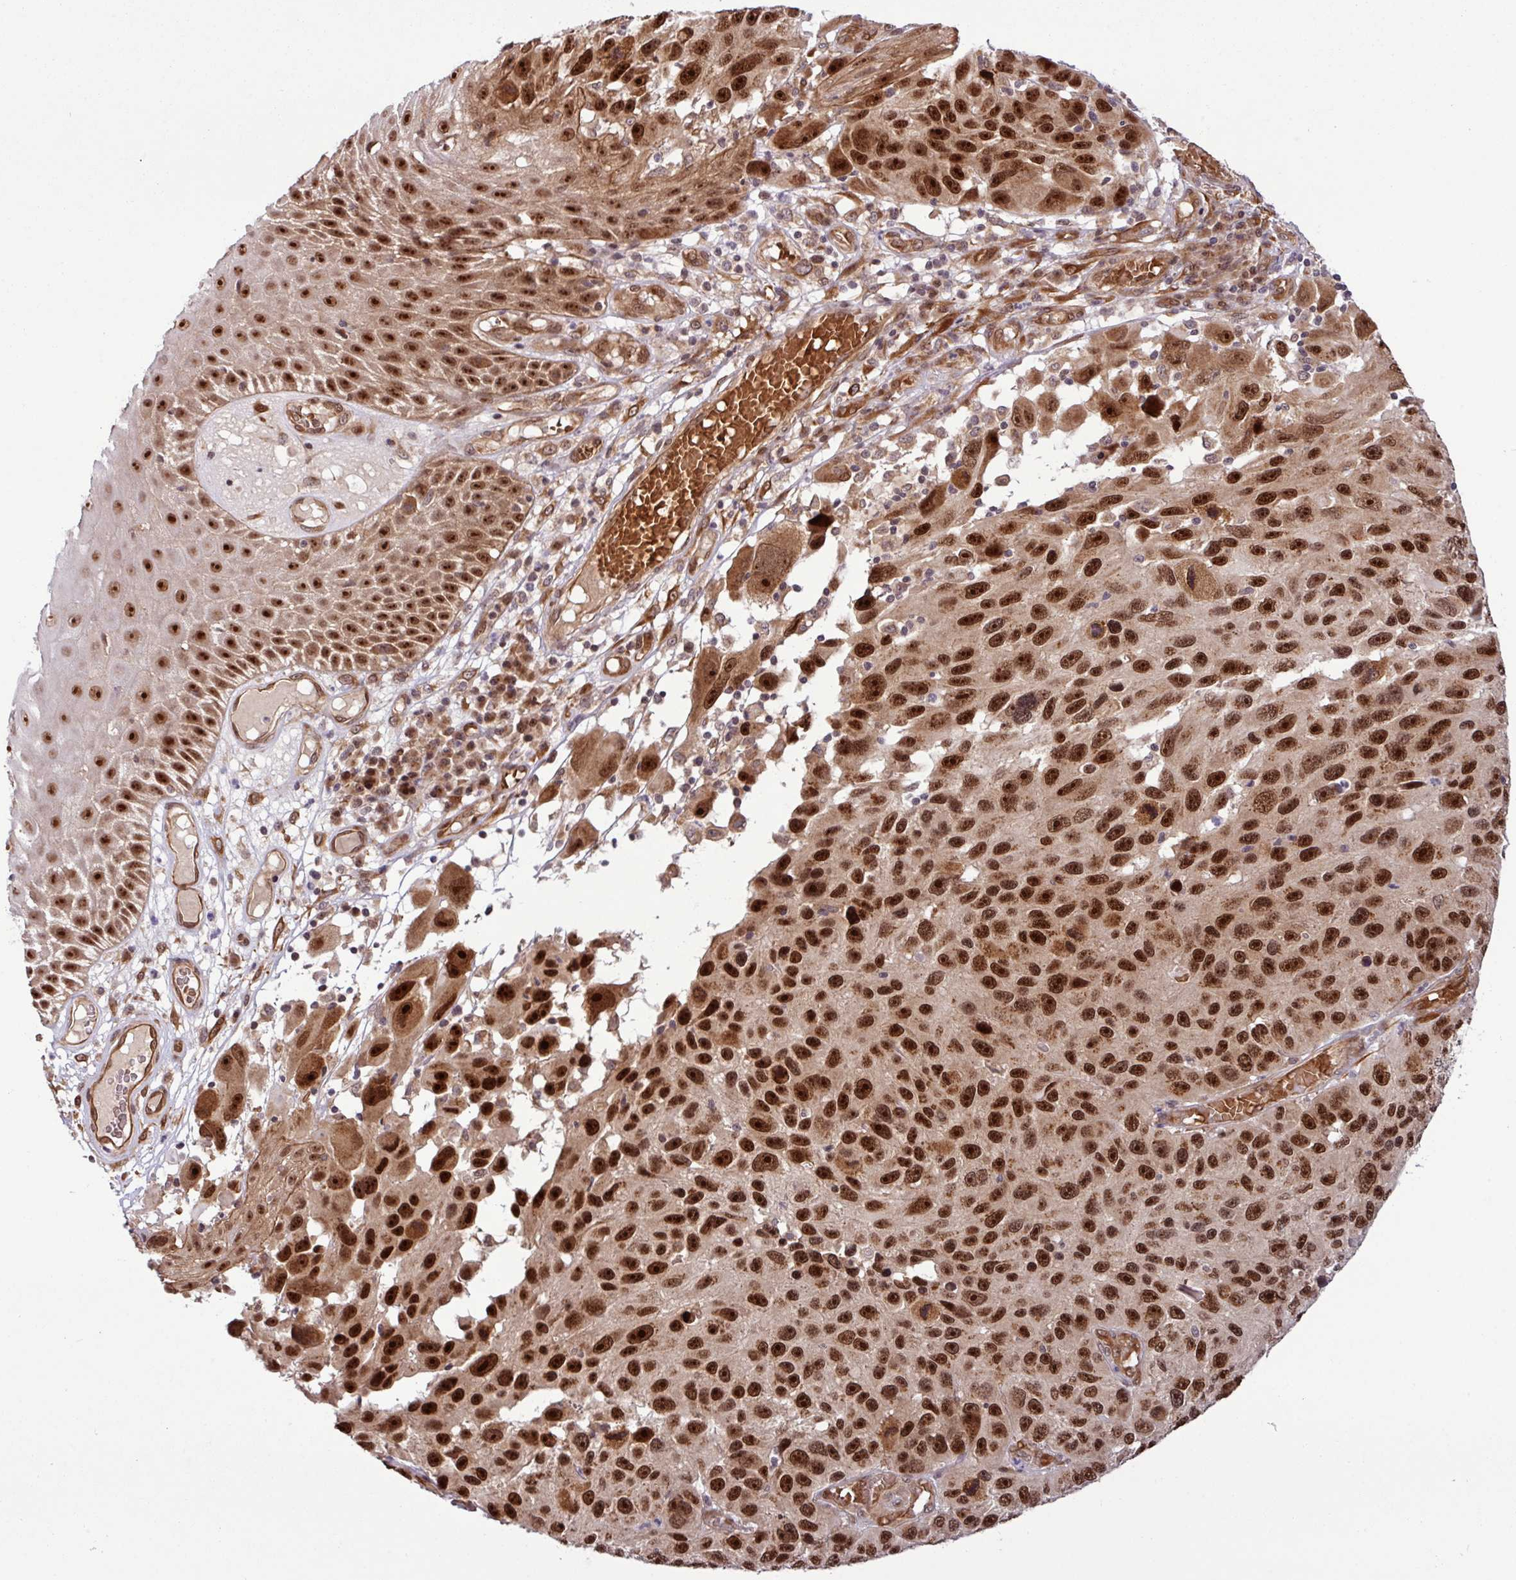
{"staining": {"intensity": "strong", "quantity": ">75%", "location": "nuclear"}, "tissue": "melanoma", "cell_type": "Tumor cells", "image_type": "cancer", "snomed": [{"axis": "morphology", "description": "Malignant melanoma, NOS"}, {"axis": "topography", "description": "Skin"}], "caption": "Immunohistochemical staining of human melanoma exhibits high levels of strong nuclear positivity in approximately >75% of tumor cells.", "gene": "C7orf50", "patient": {"sex": "male", "age": 53}}